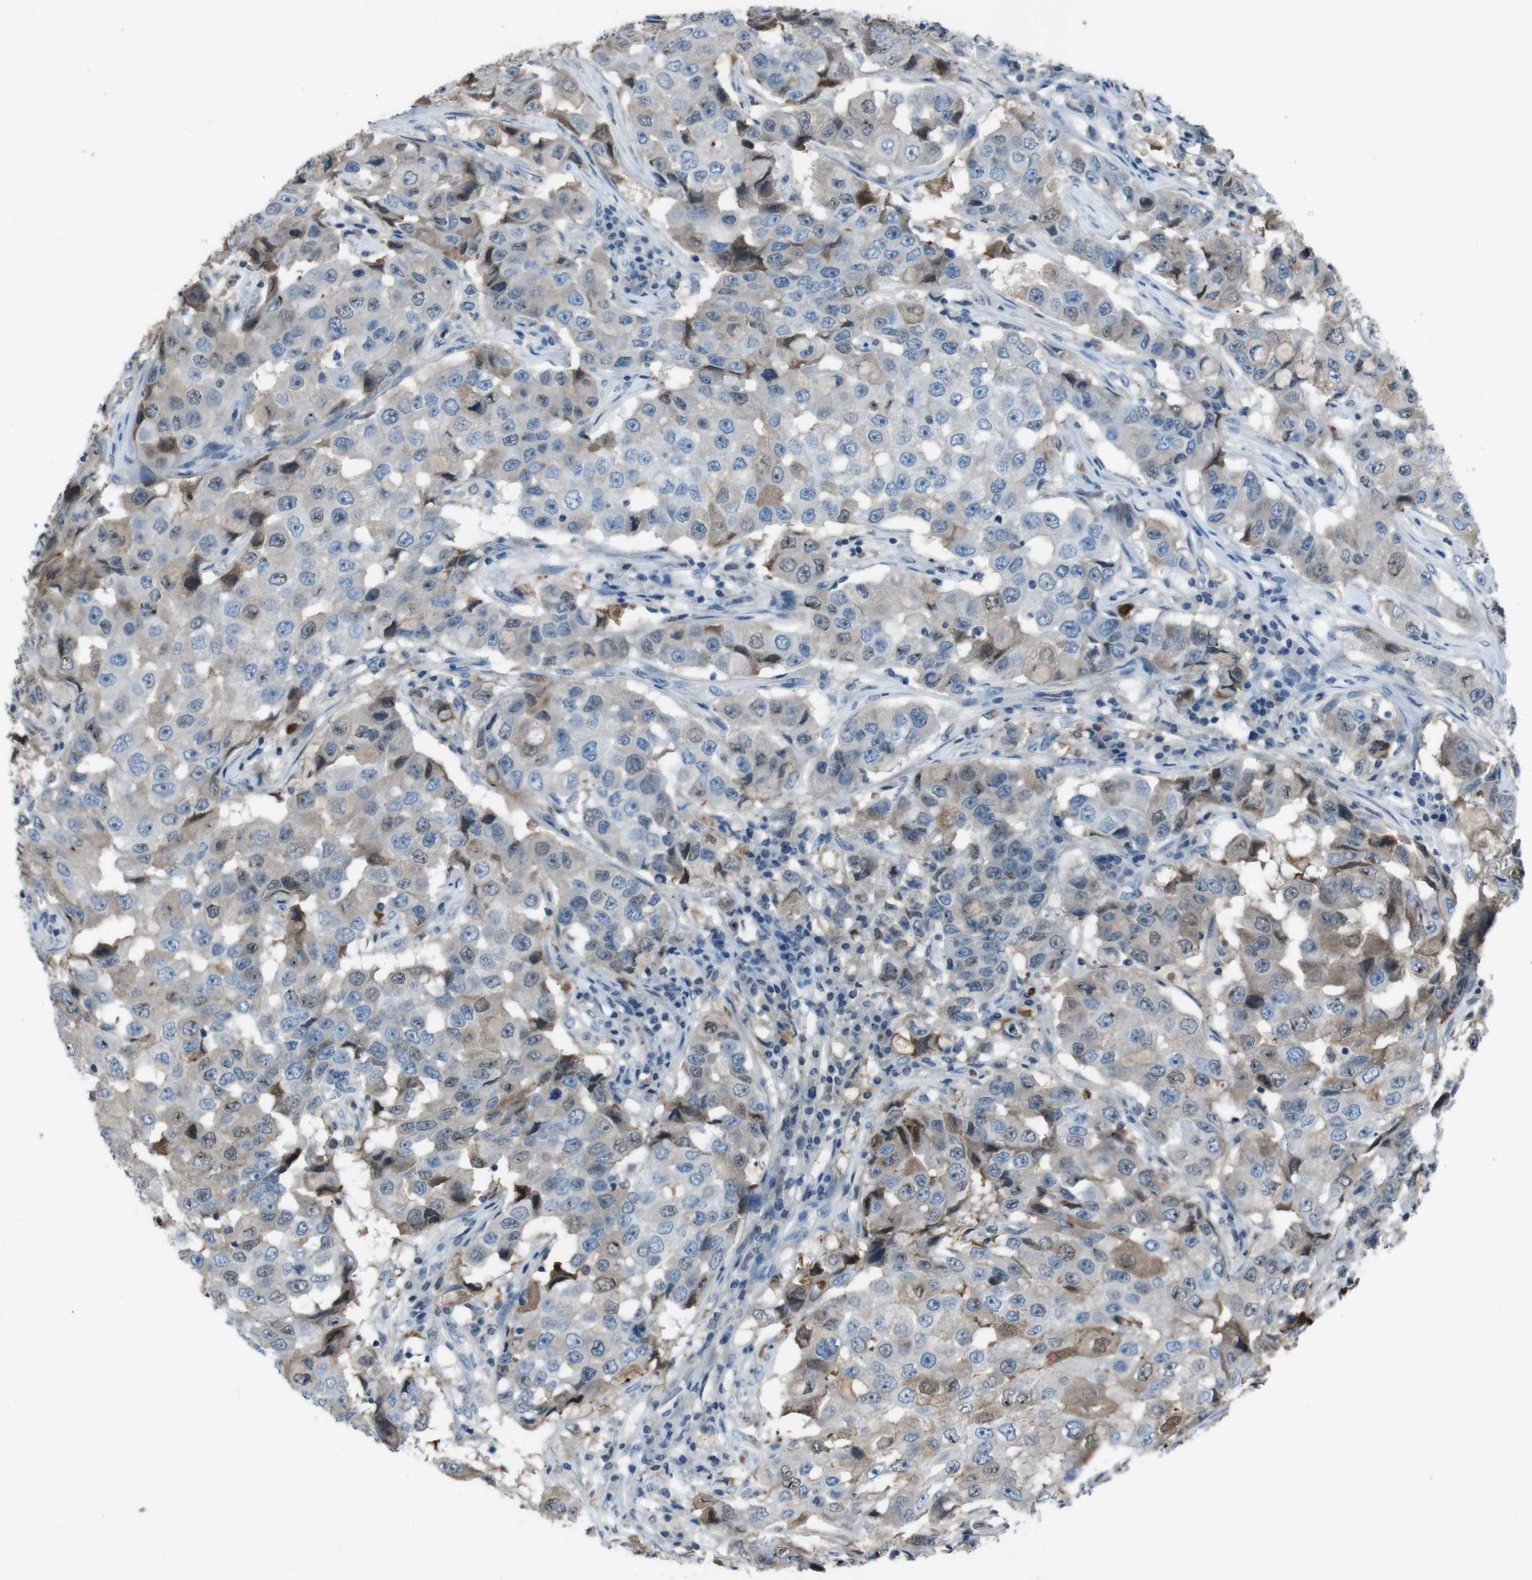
{"staining": {"intensity": "weak", "quantity": "25%-75%", "location": "cytoplasmic/membranous,nuclear"}, "tissue": "breast cancer", "cell_type": "Tumor cells", "image_type": "cancer", "snomed": [{"axis": "morphology", "description": "Duct carcinoma"}, {"axis": "topography", "description": "Breast"}], "caption": "This is an image of immunohistochemistry staining of breast cancer, which shows weak staining in the cytoplasmic/membranous and nuclear of tumor cells.", "gene": "UGT1A6", "patient": {"sex": "female", "age": 27}}